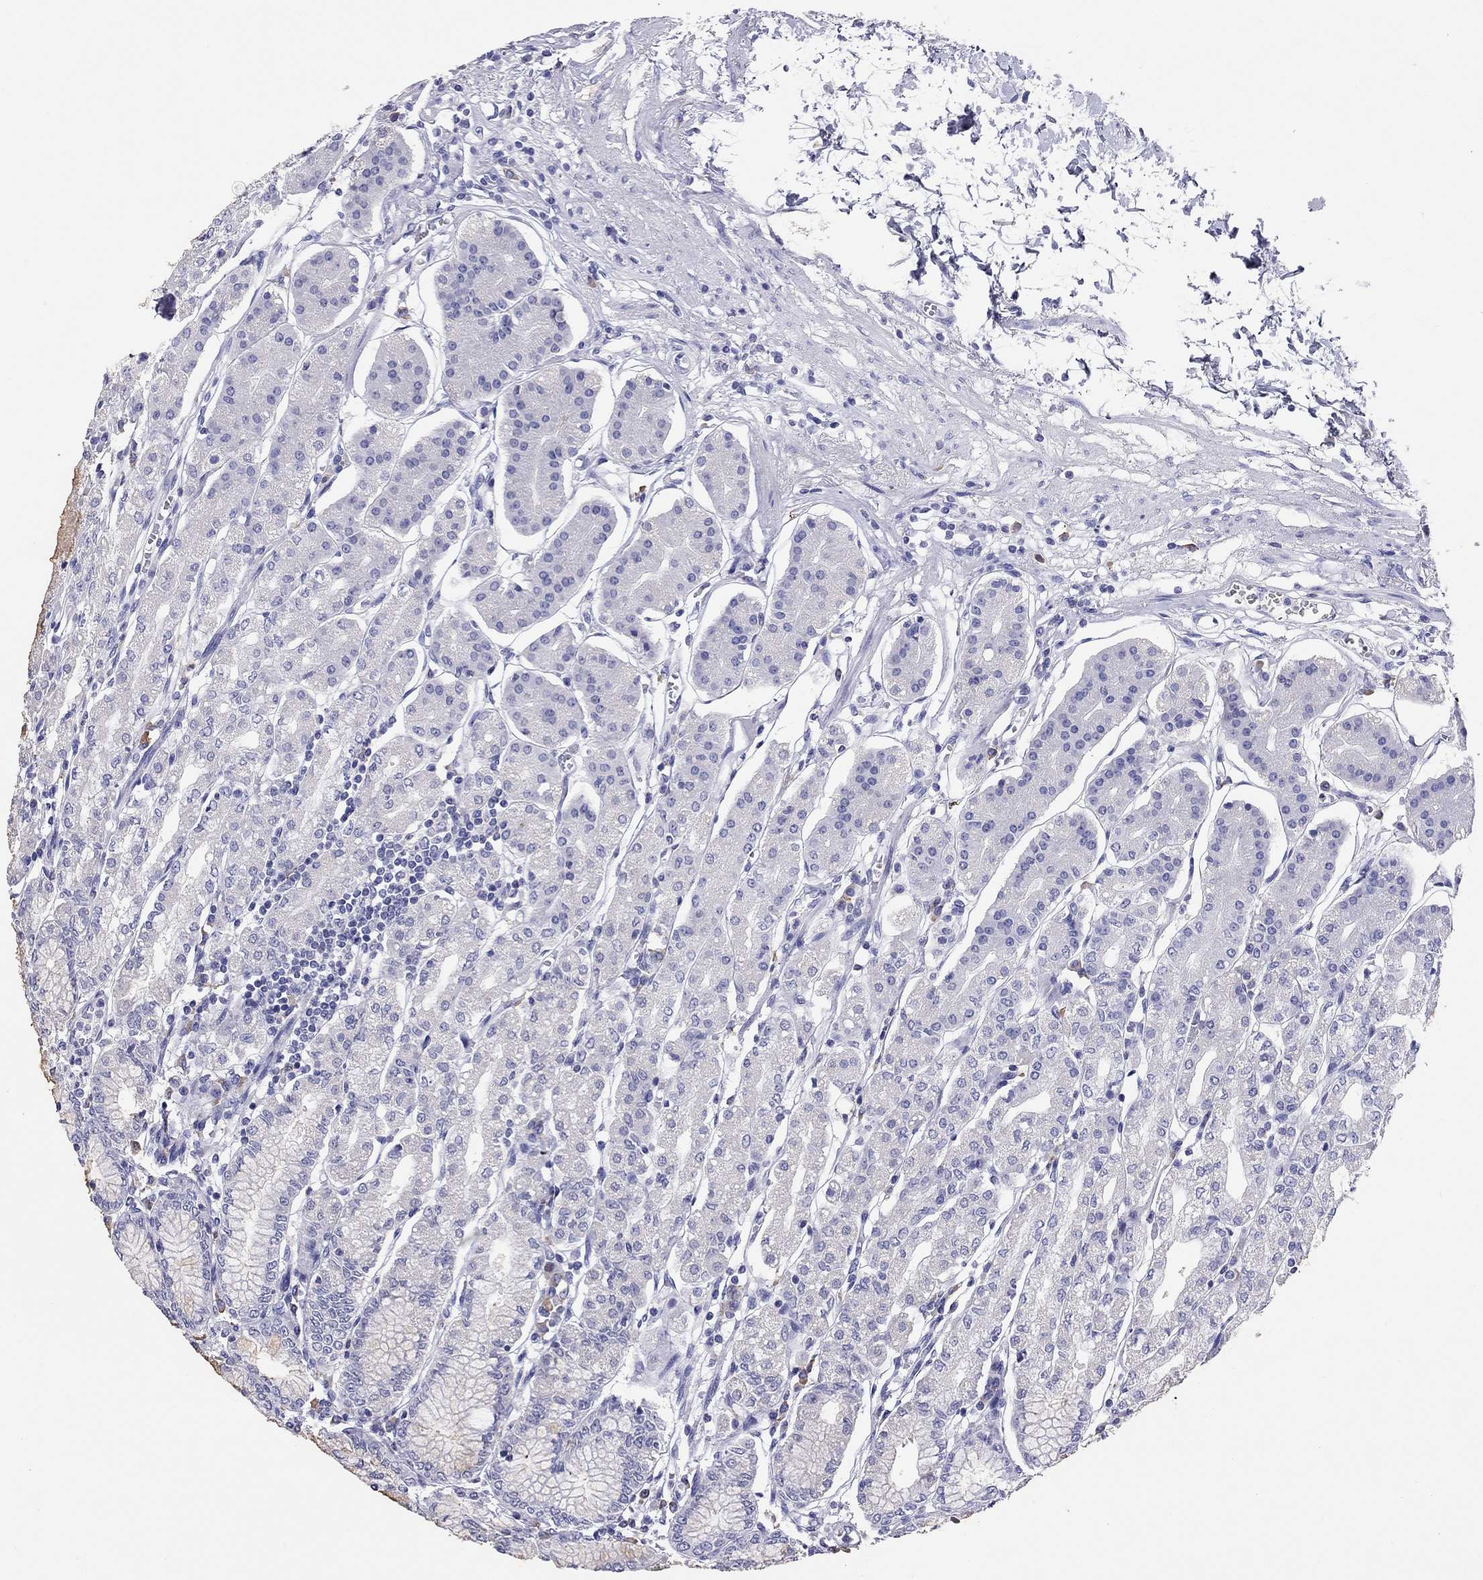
{"staining": {"intensity": "negative", "quantity": "none", "location": "none"}, "tissue": "stomach", "cell_type": "Glandular cells", "image_type": "normal", "snomed": [{"axis": "morphology", "description": "Normal tissue, NOS"}, {"axis": "topography", "description": "Skeletal muscle"}, {"axis": "topography", "description": "Stomach"}], "caption": "High magnification brightfield microscopy of normal stomach stained with DAB (brown) and counterstained with hematoxylin (blue): glandular cells show no significant expression.", "gene": "CALHM1", "patient": {"sex": "female", "age": 57}}